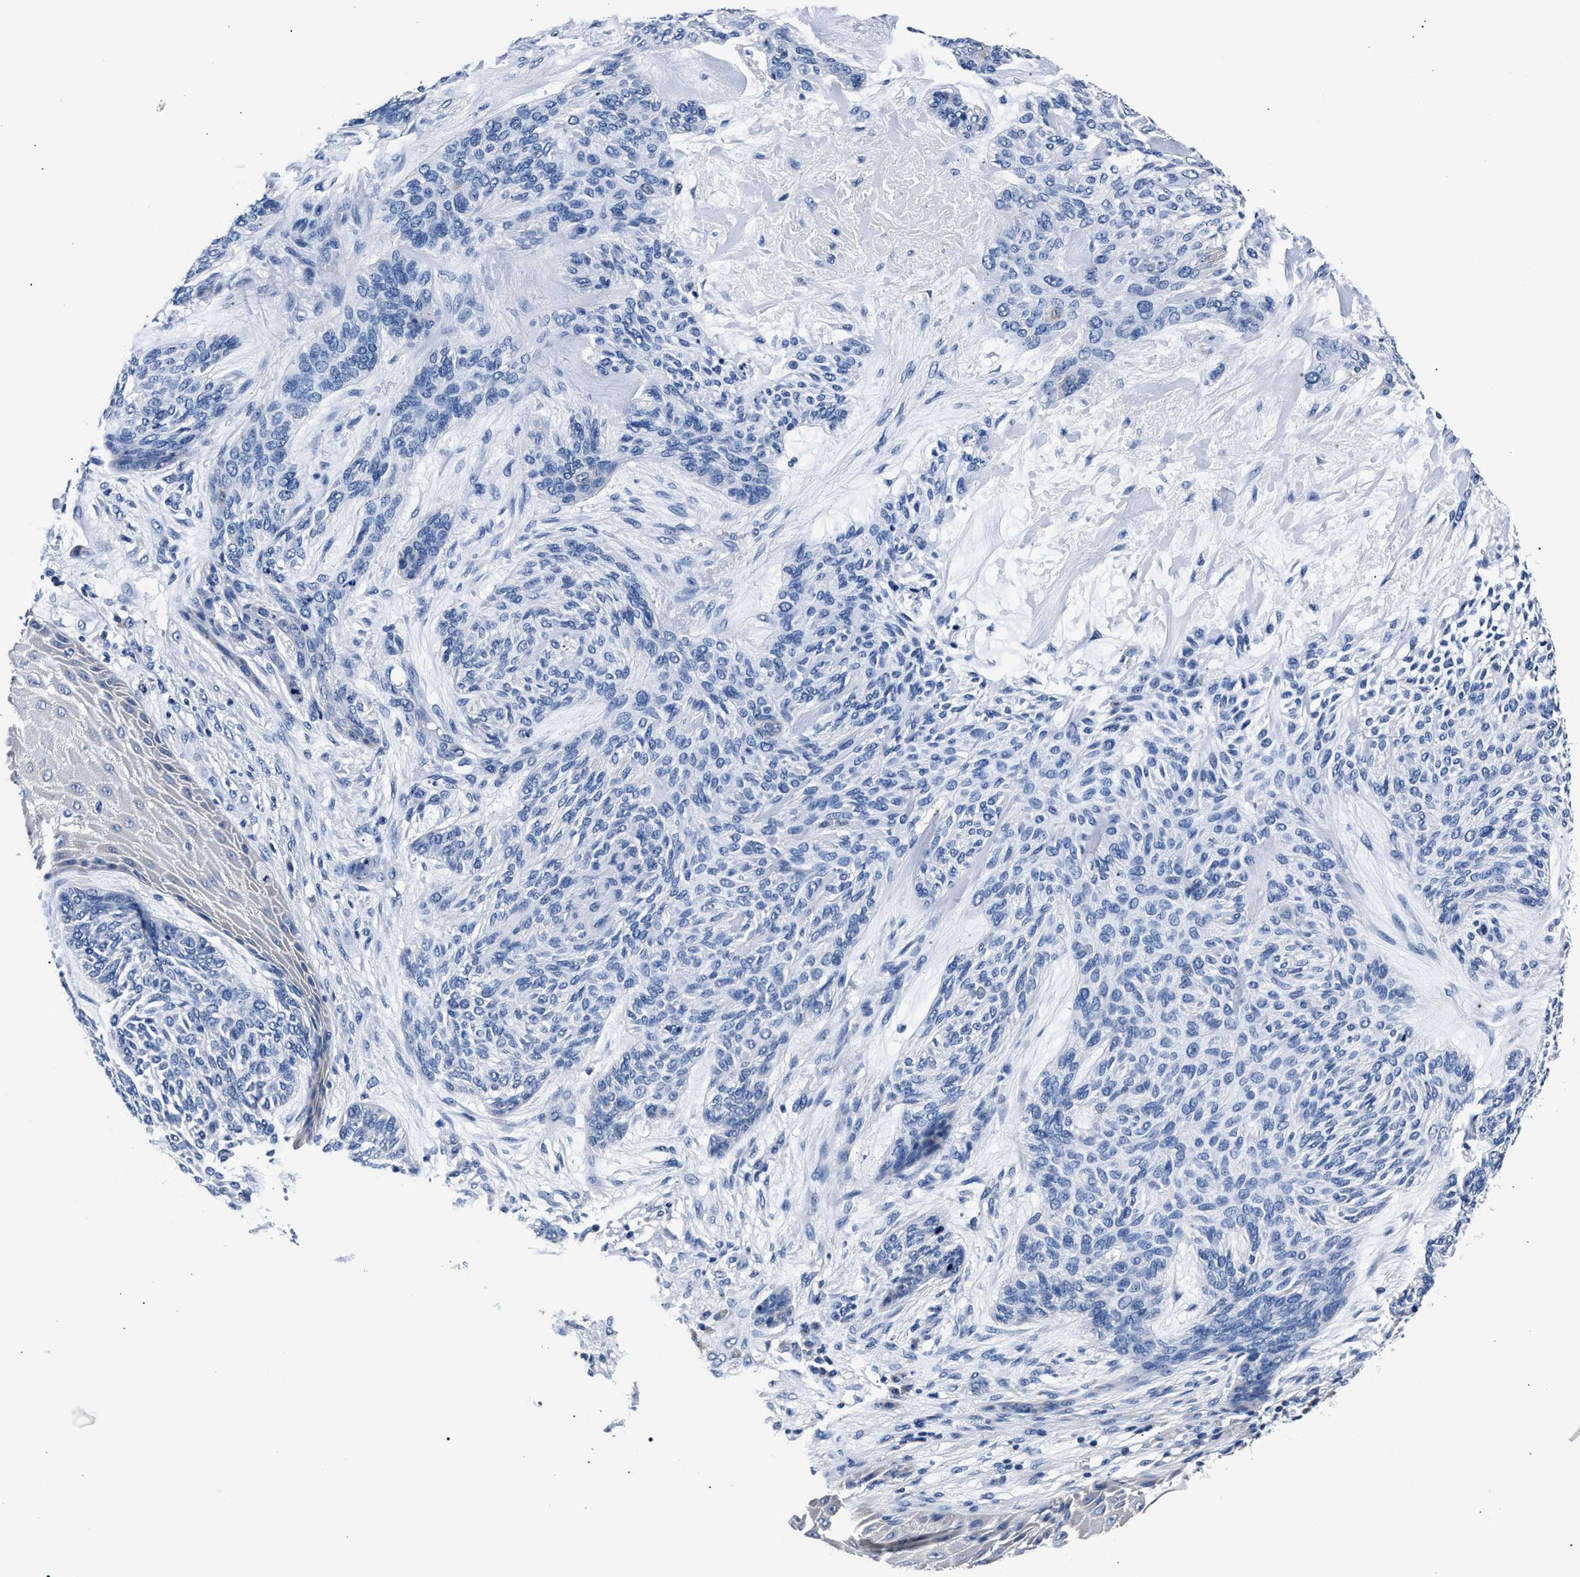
{"staining": {"intensity": "negative", "quantity": "none", "location": "none"}, "tissue": "skin cancer", "cell_type": "Tumor cells", "image_type": "cancer", "snomed": [{"axis": "morphology", "description": "Basal cell carcinoma"}, {"axis": "topography", "description": "Skin"}], "caption": "DAB (3,3'-diaminobenzidine) immunohistochemical staining of human skin cancer (basal cell carcinoma) demonstrates no significant positivity in tumor cells.", "gene": "PHF24", "patient": {"sex": "male", "age": 55}}